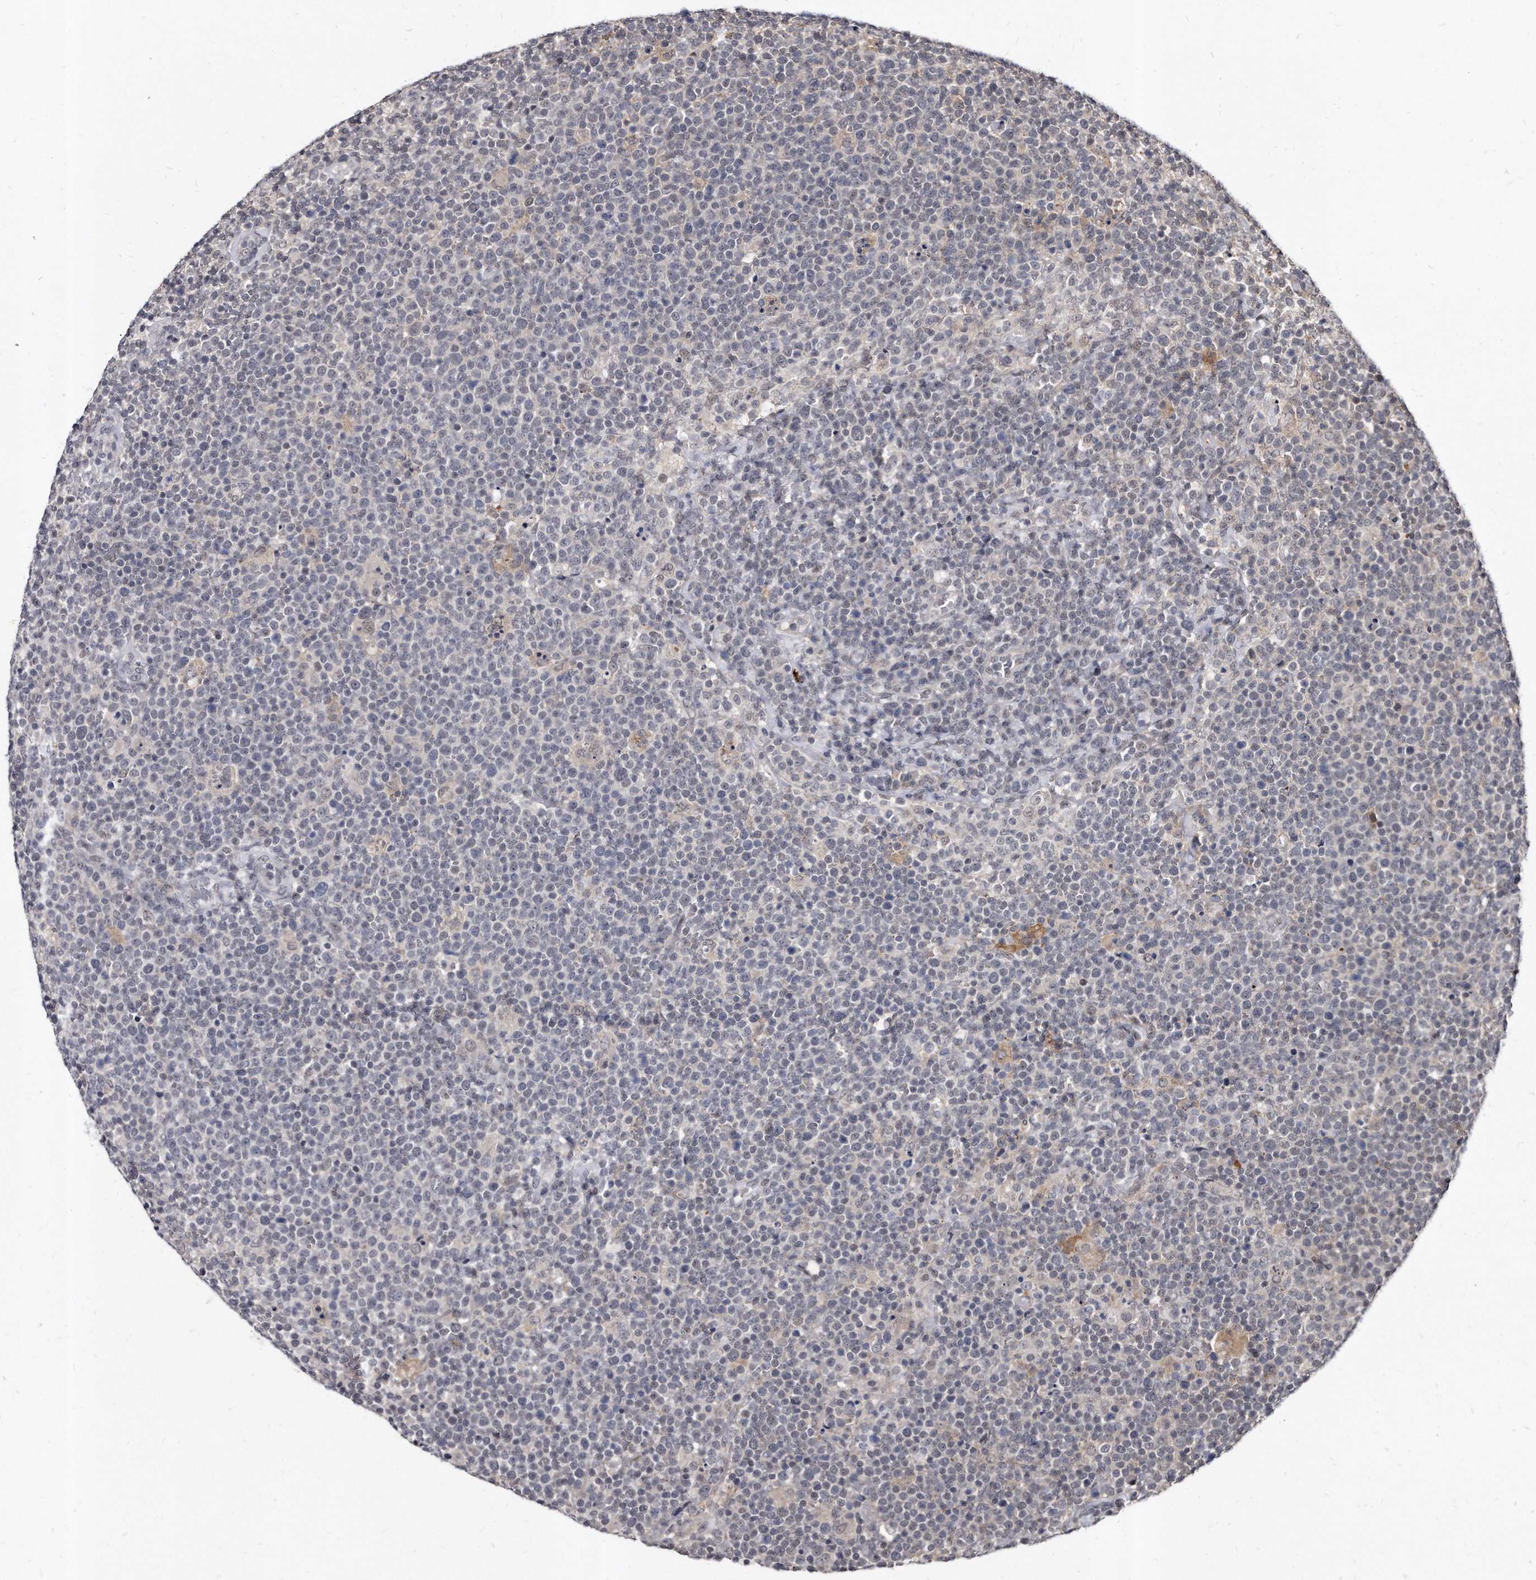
{"staining": {"intensity": "negative", "quantity": "none", "location": "none"}, "tissue": "lymphoma", "cell_type": "Tumor cells", "image_type": "cancer", "snomed": [{"axis": "morphology", "description": "Malignant lymphoma, non-Hodgkin's type, High grade"}, {"axis": "topography", "description": "Lymph node"}], "caption": "DAB immunohistochemical staining of malignant lymphoma, non-Hodgkin's type (high-grade) shows no significant staining in tumor cells.", "gene": "KLHDC3", "patient": {"sex": "male", "age": 61}}